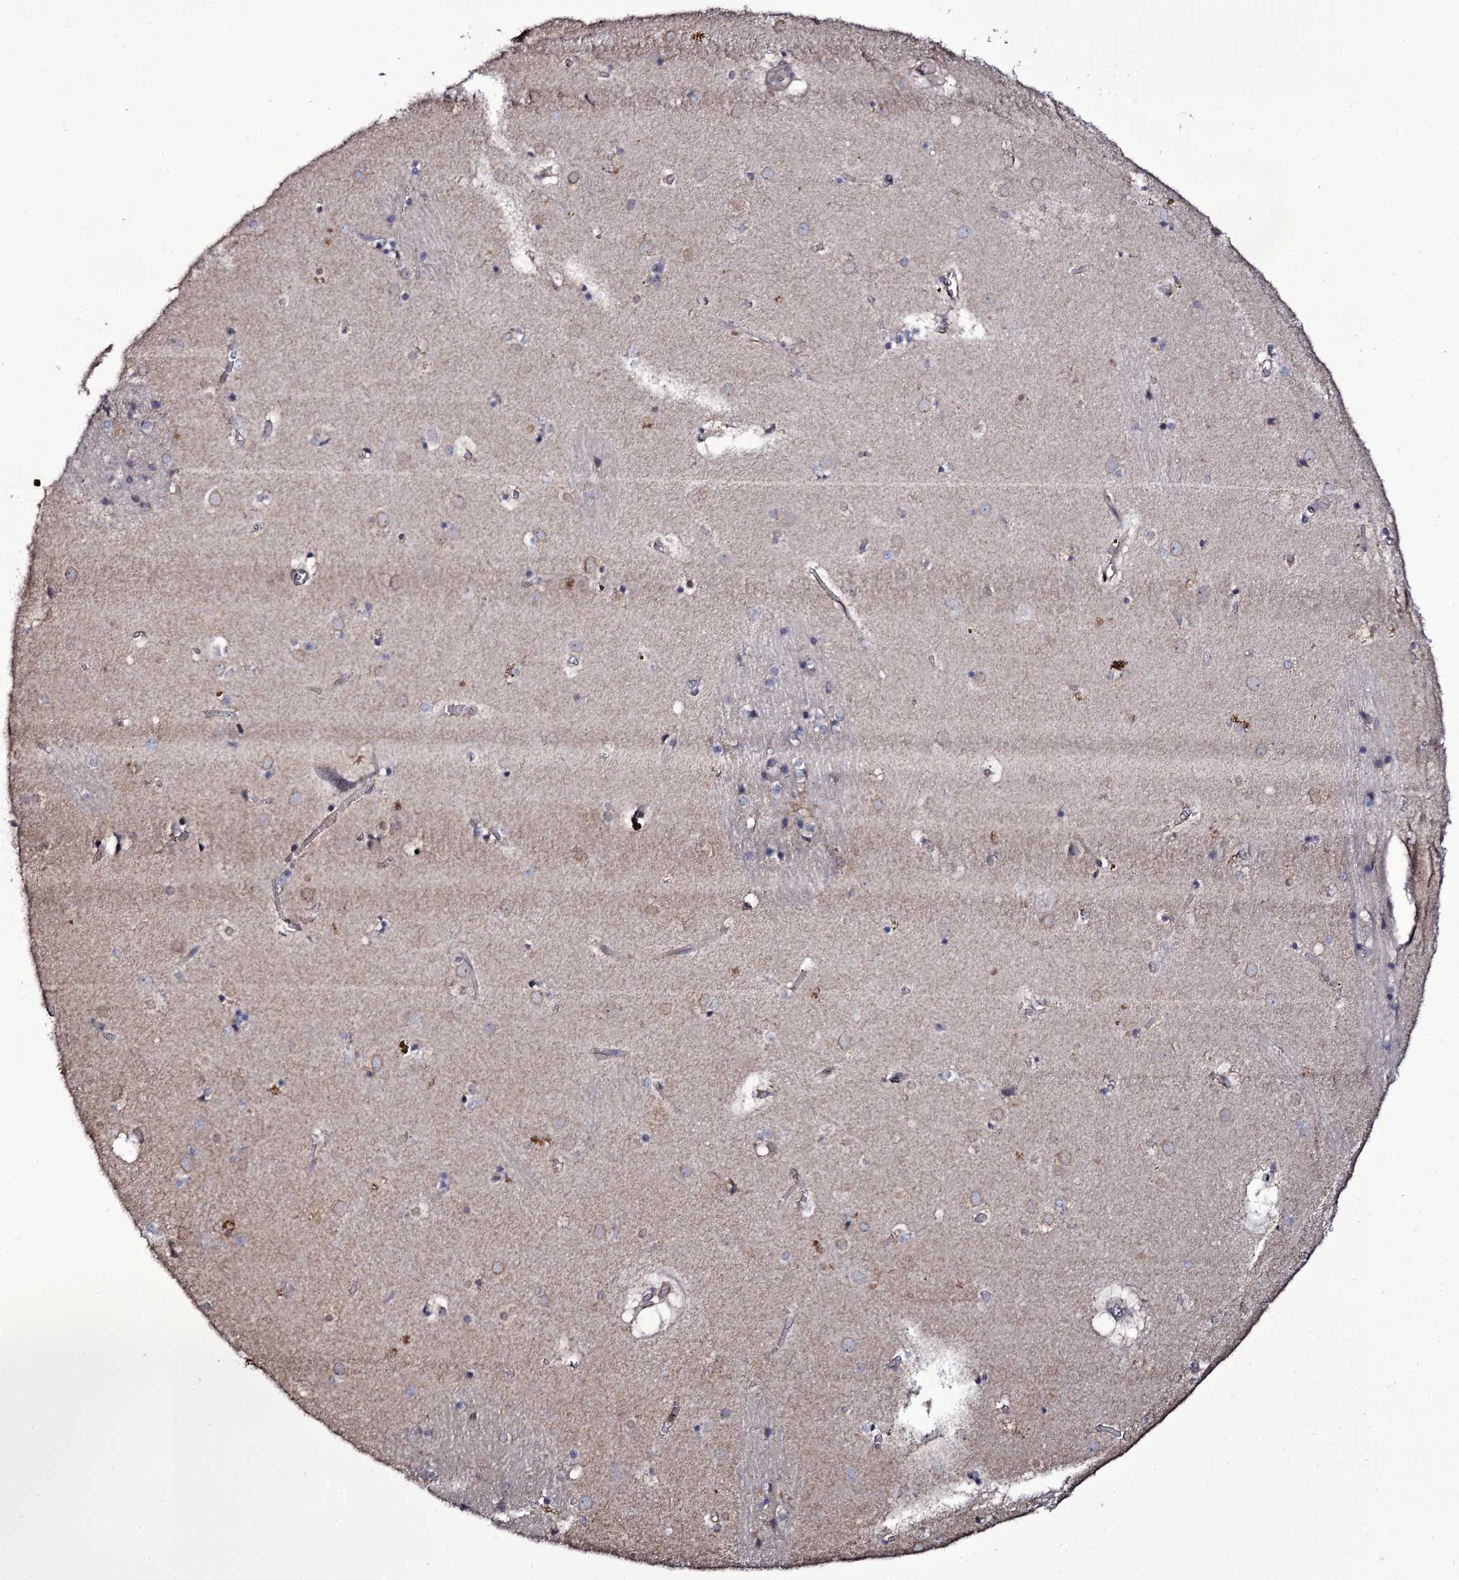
{"staining": {"intensity": "weak", "quantity": "<25%", "location": "cytoplasmic/membranous"}, "tissue": "caudate", "cell_type": "Glial cells", "image_type": "normal", "snomed": [{"axis": "morphology", "description": "Normal tissue, NOS"}, {"axis": "topography", "description": "Lateral ventricle wall"}], "caption": "This photomicrograph is of benign caudate stained with immunohistochemistry to label a protein in brown with the nuclei are counter-stained blue. There is no expression in glial cells.", "gene": "TTC23", "patient": {"sex": "male", "age": 70}}